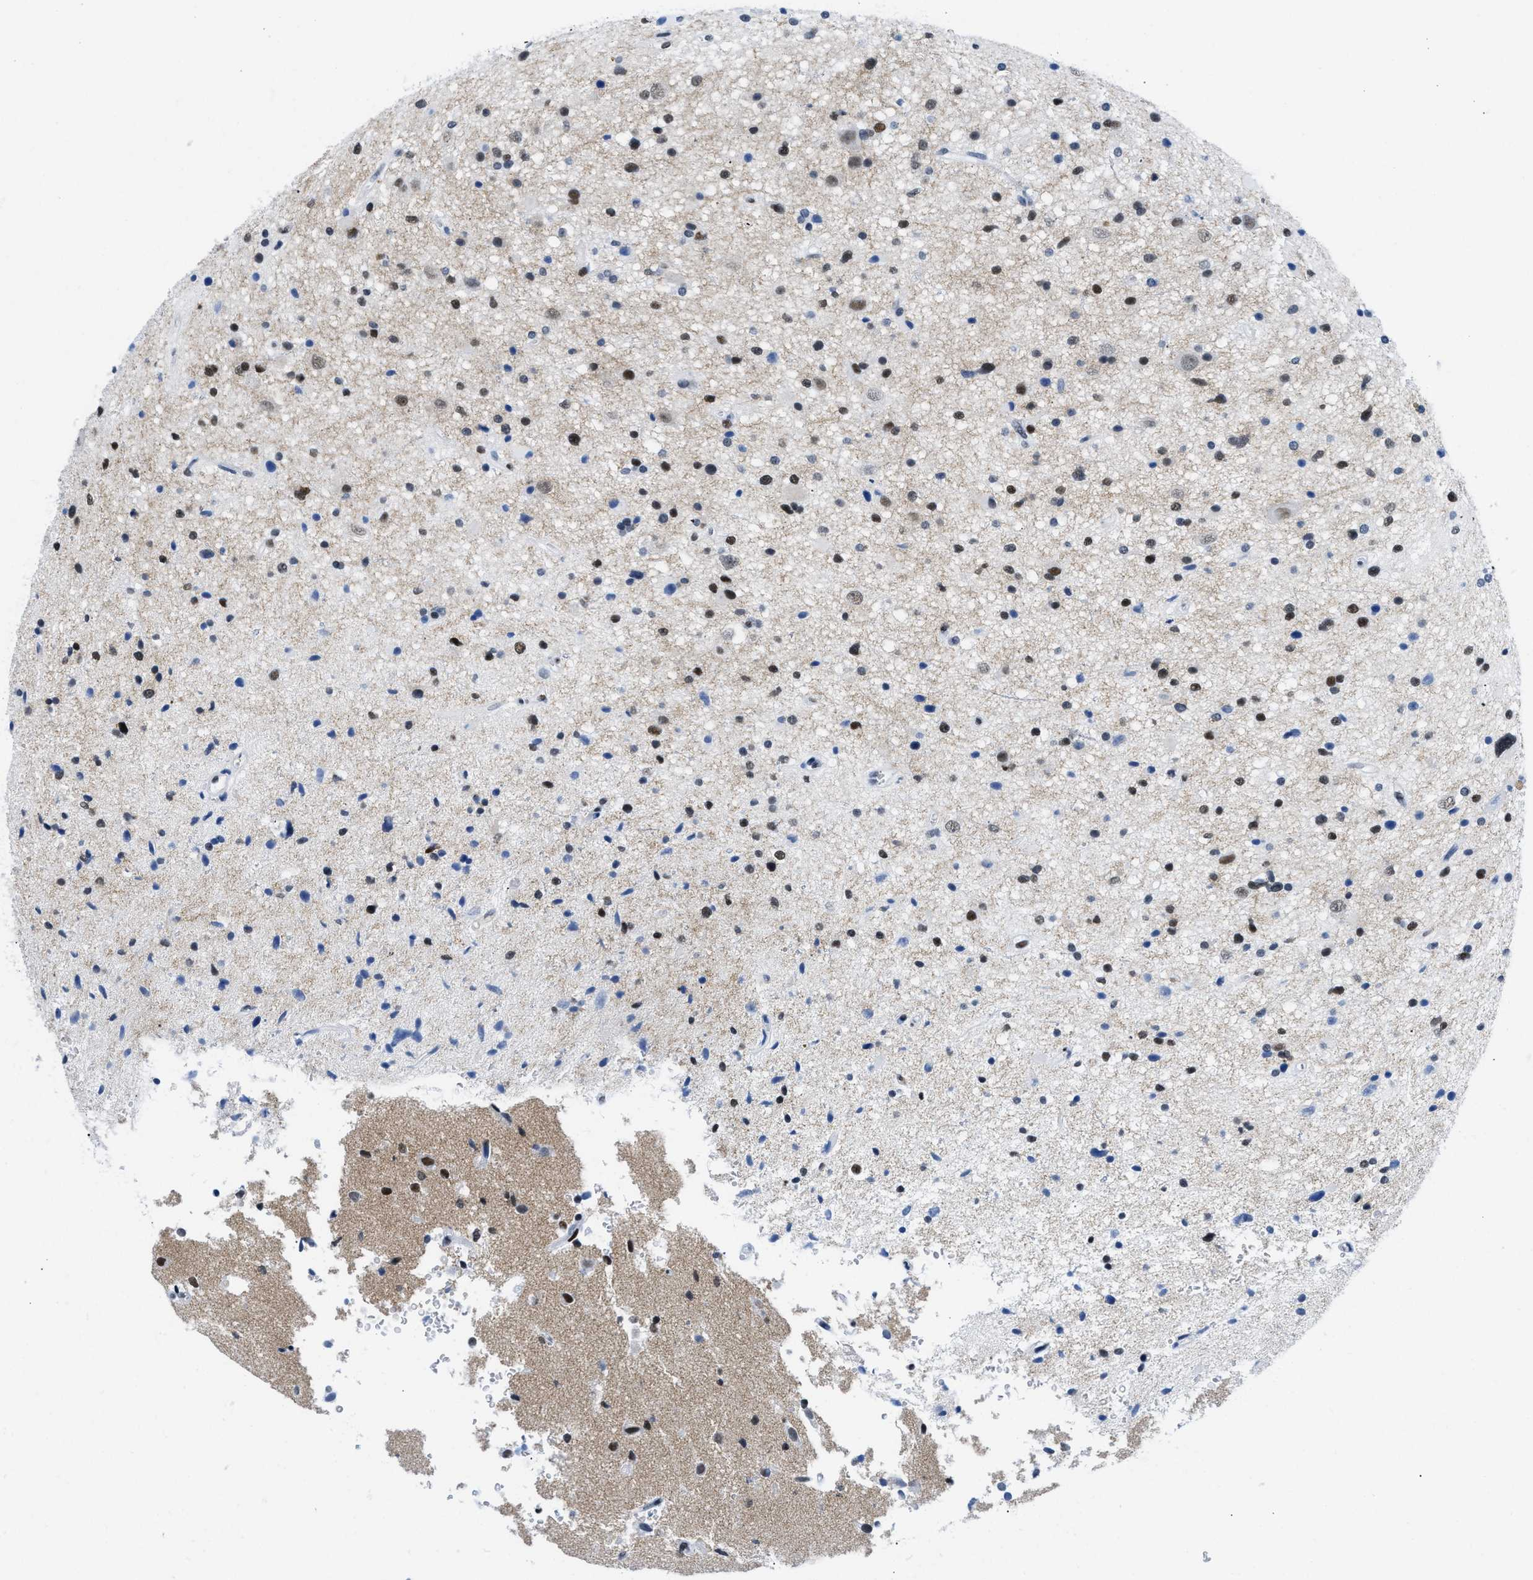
{"staining": {"intensity": "moderate", "quantity": "25%-75%", "location": "nuclear"}, "tissue": "glioma", "cell_type": "Tumor cells", "image_type": "cancer", "snomed": [{"axis": "morphology", "description": "Glioma, malignant, High grade"}, {"axis": "topography", "description": "Brain"}], "caption": "Glioma tissue reveals moderate nuclear staining in about 25%-75% of tumor cells, visualized by immunohistochemistry.", "gene": "CTBP1", "patient": {"sex": "male", "age": 33}}